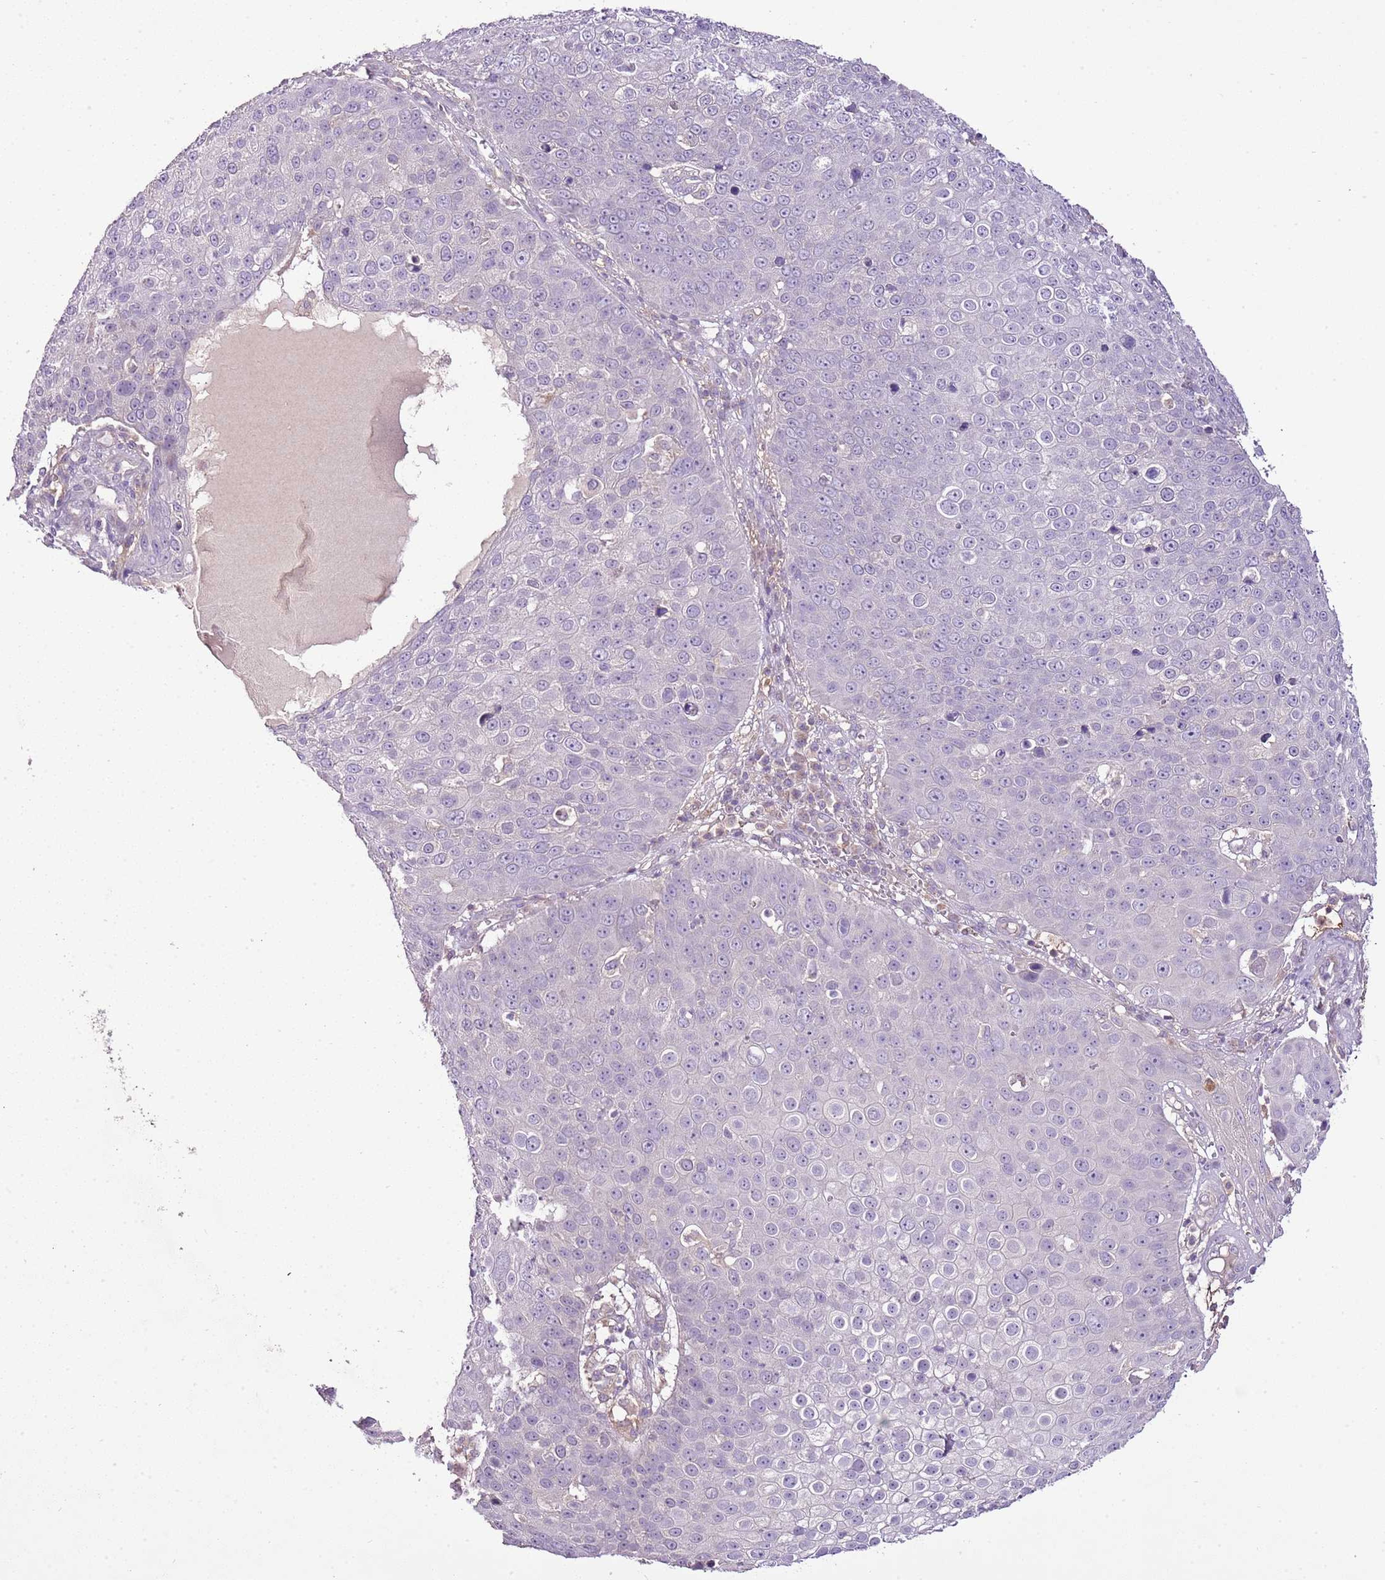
{"staining": {"intensity": "negative", "quantity": "none", "location": "none"}, "tissue": "skin cancer", "cell_type": "Tumor cells", "image_type": "cancer", "snomed": [{"axis": "morphology", "description": "Squamous cell carcinoma, NOS"}, {"axis": "topography", "description": "Skin"}], "caption": "An image of squamous cell carcinoma (skin) stained for a protein demonstrates no brown staining in tumor cells.", "gene": "CMKLR1", "patient": {"sex": "male", "age": 71}}